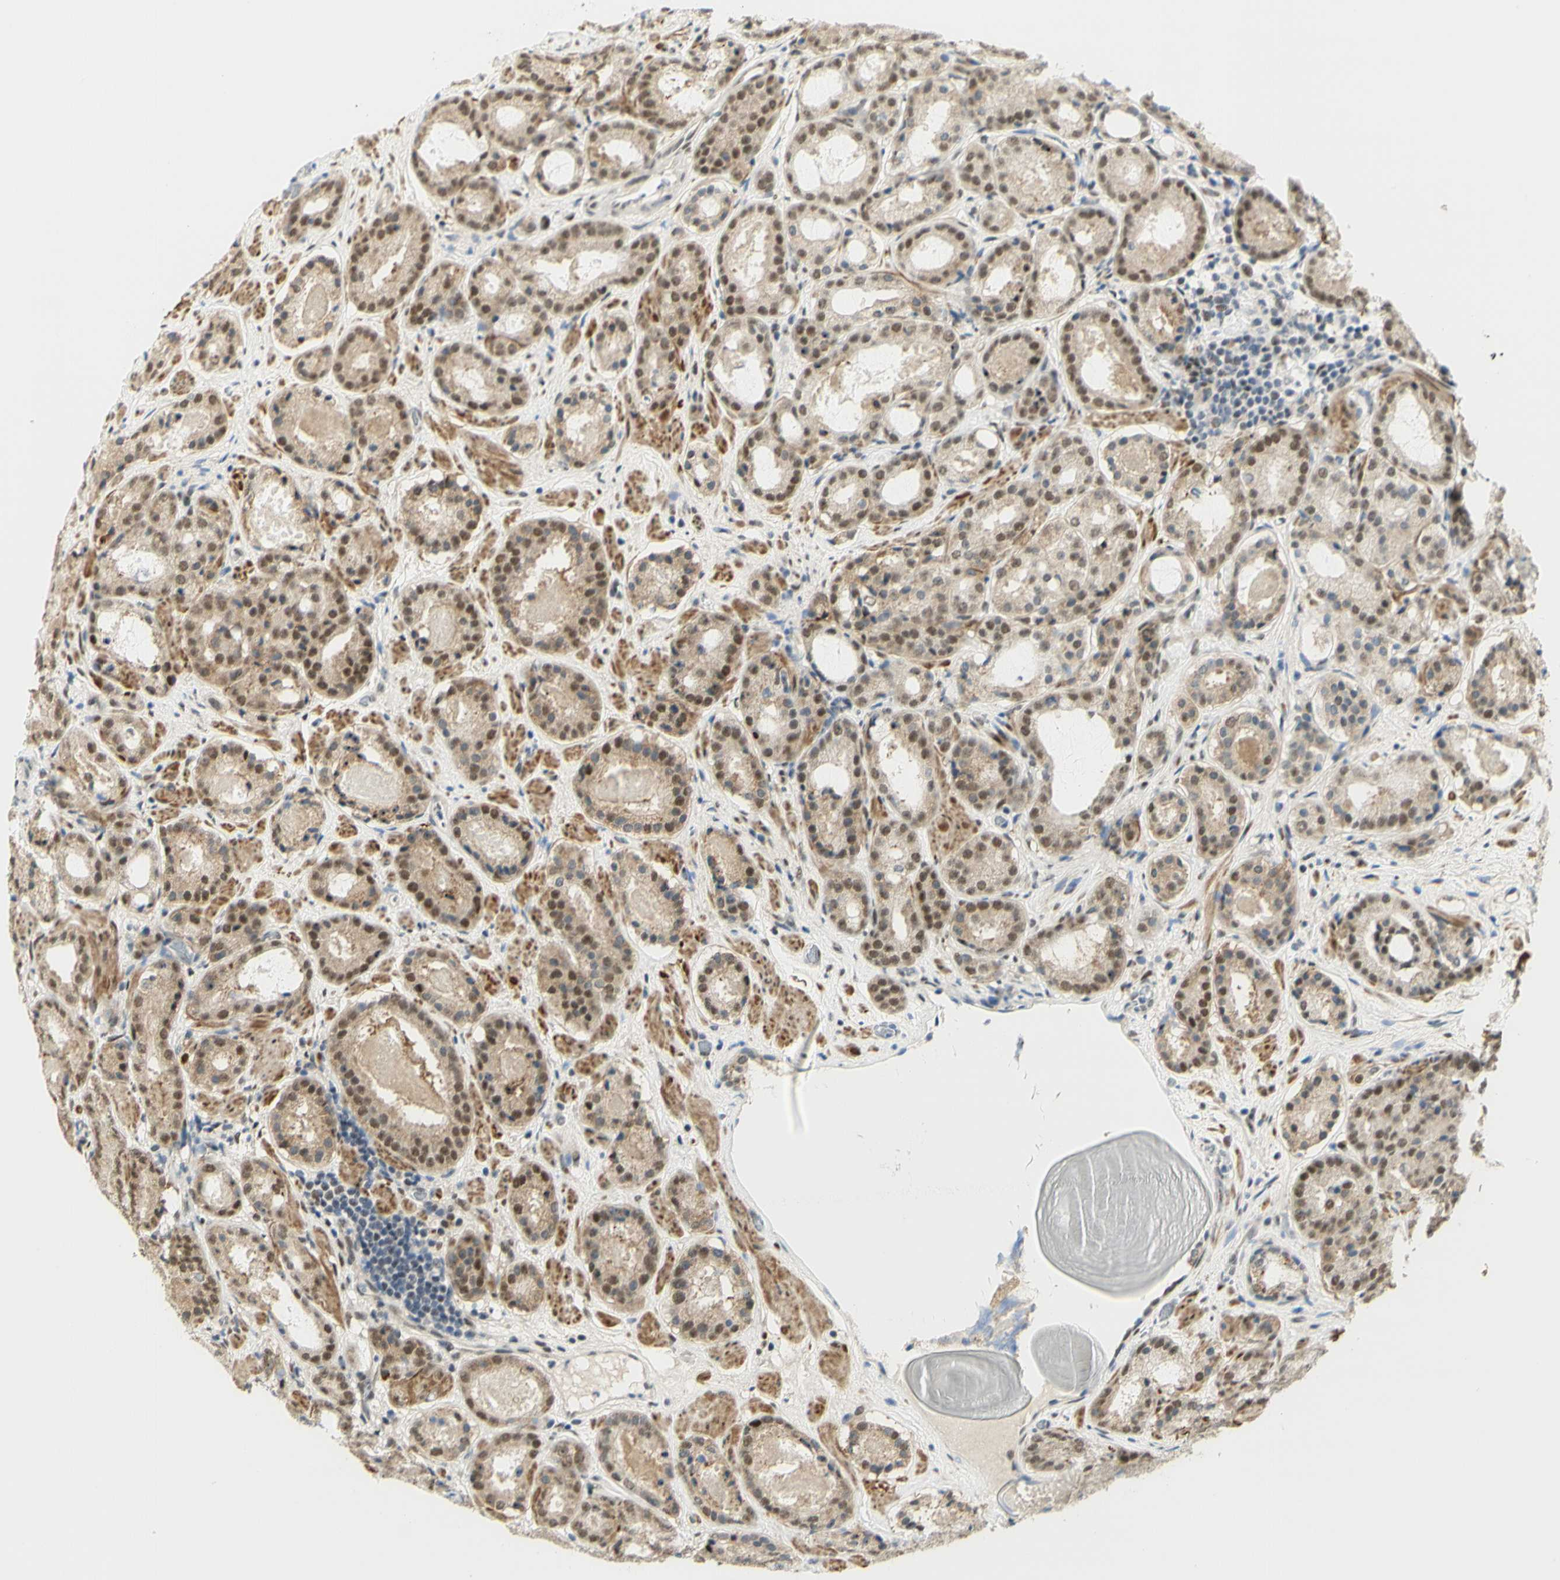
{"staining": {"intensity": "moderate", "quantity": "25%-75%", "location": "nuclear"}, "tissue": "prostate cancer", "cell_type": "Tumor cells", "image_type": "cancer", "snomed": [{"axis": "morphology", "description": "Adenocarcinoma, Low grade"}, {"axis": "topography", "description": "Prostate"}], "caption": "Immunohistochemical staining of human prostate adenocarcinoma (low-grade) reveals medium levels of moderate nuclear positivity in about 25%-75% of tumor cells.", "gene": "DDX1", "patient": {"sex": "male", "age": 69}}